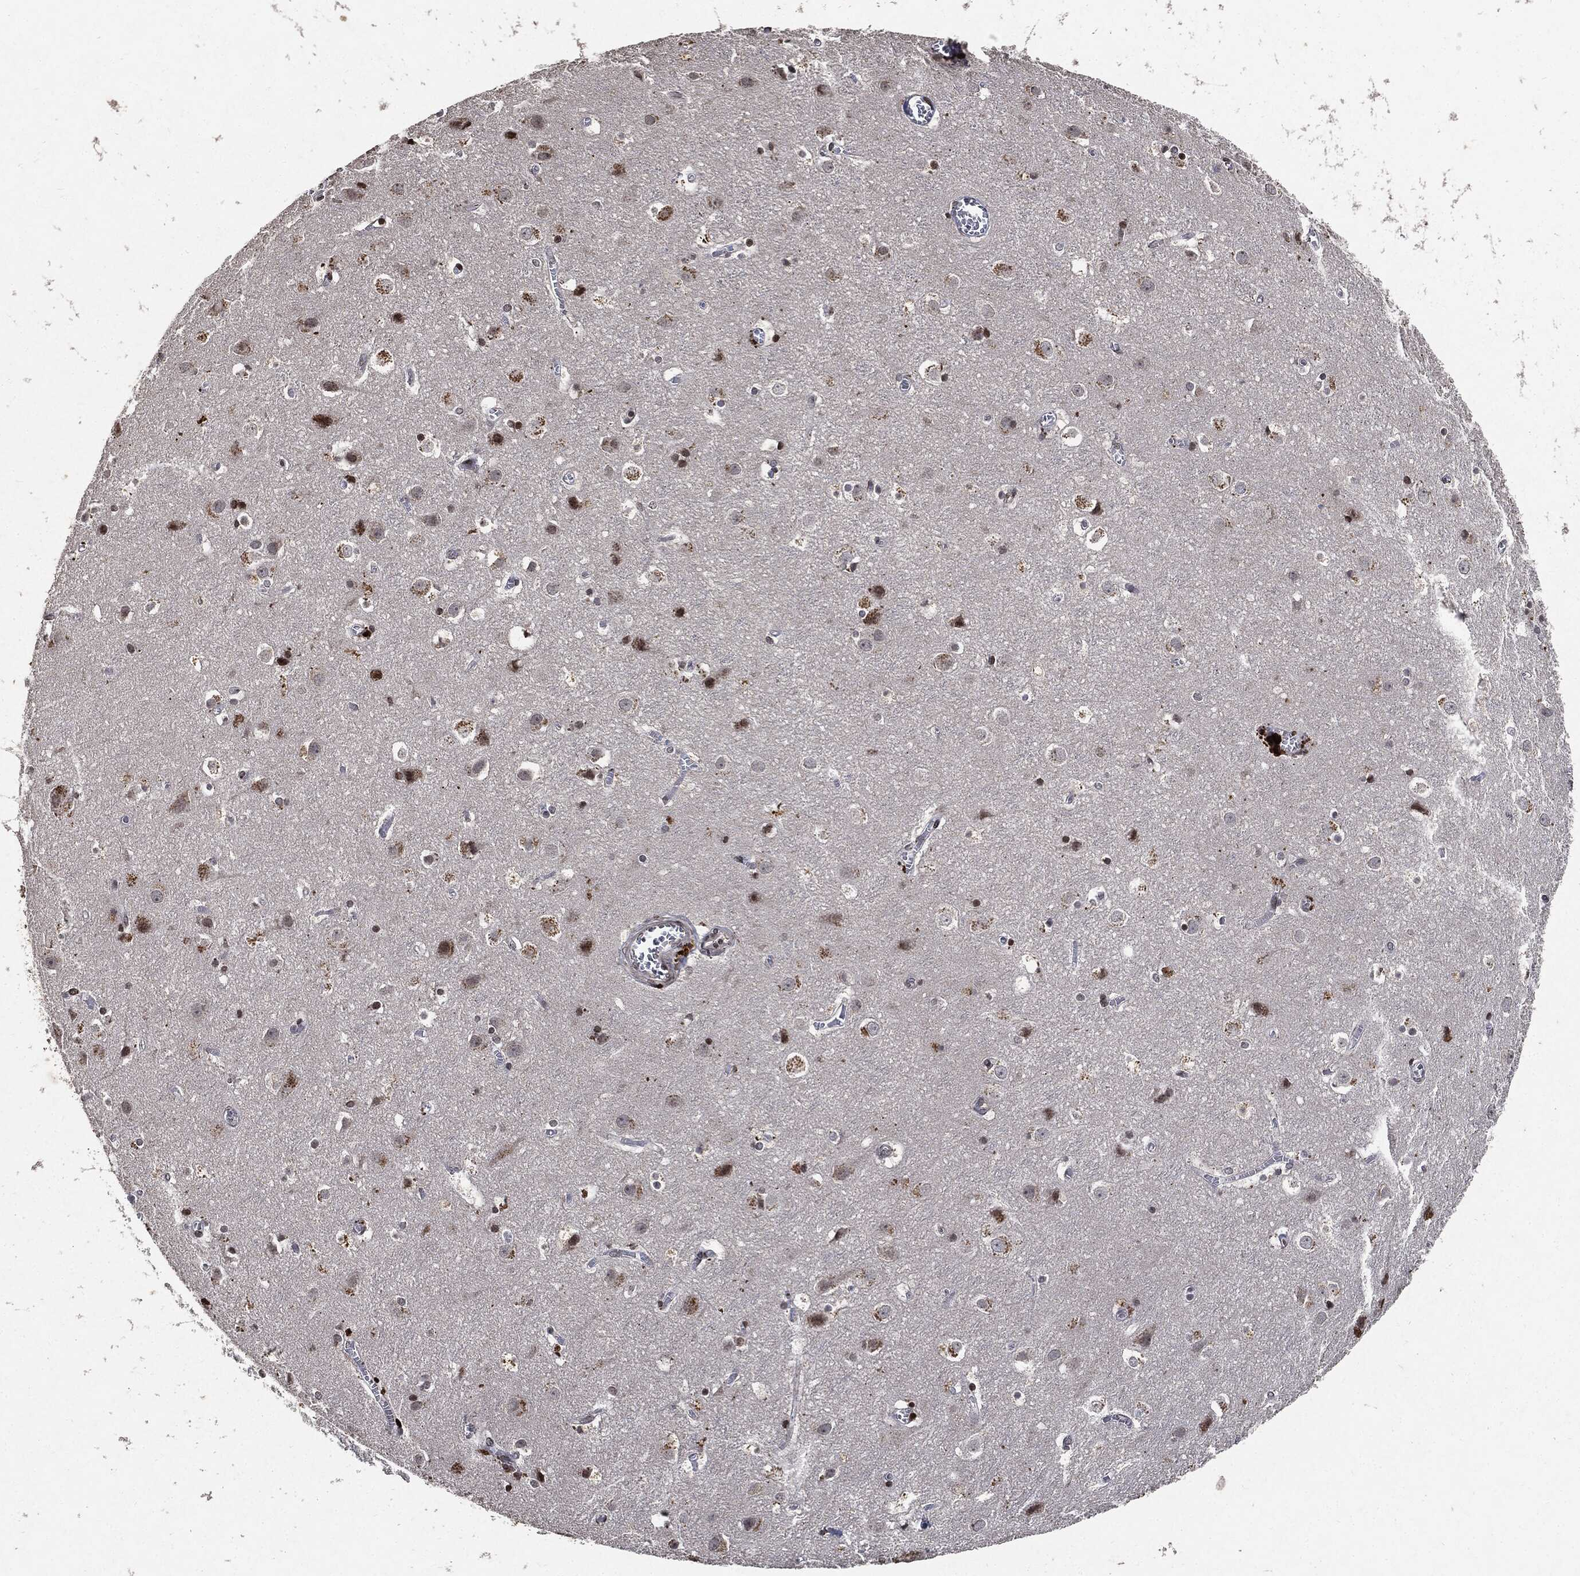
{"staining": {"intensity": "negative", "quantity": "none", "location": "none"}, "tissue": "cerebral cortex", "cell_type": "Endothelial cells", "image_type": "normal", "snomed": [{"axis": "morphology", "description": "Normal tissue, NOS"}, {"axis": "topography", "description": "Cerebral cortex"}], "caption": "Immunohistochemistry (IHC) of normal human cerebral cortex shows no positivity in endothelial cells.", "gene": "JUN", "patient": {"sex": "male", "age": 59}}